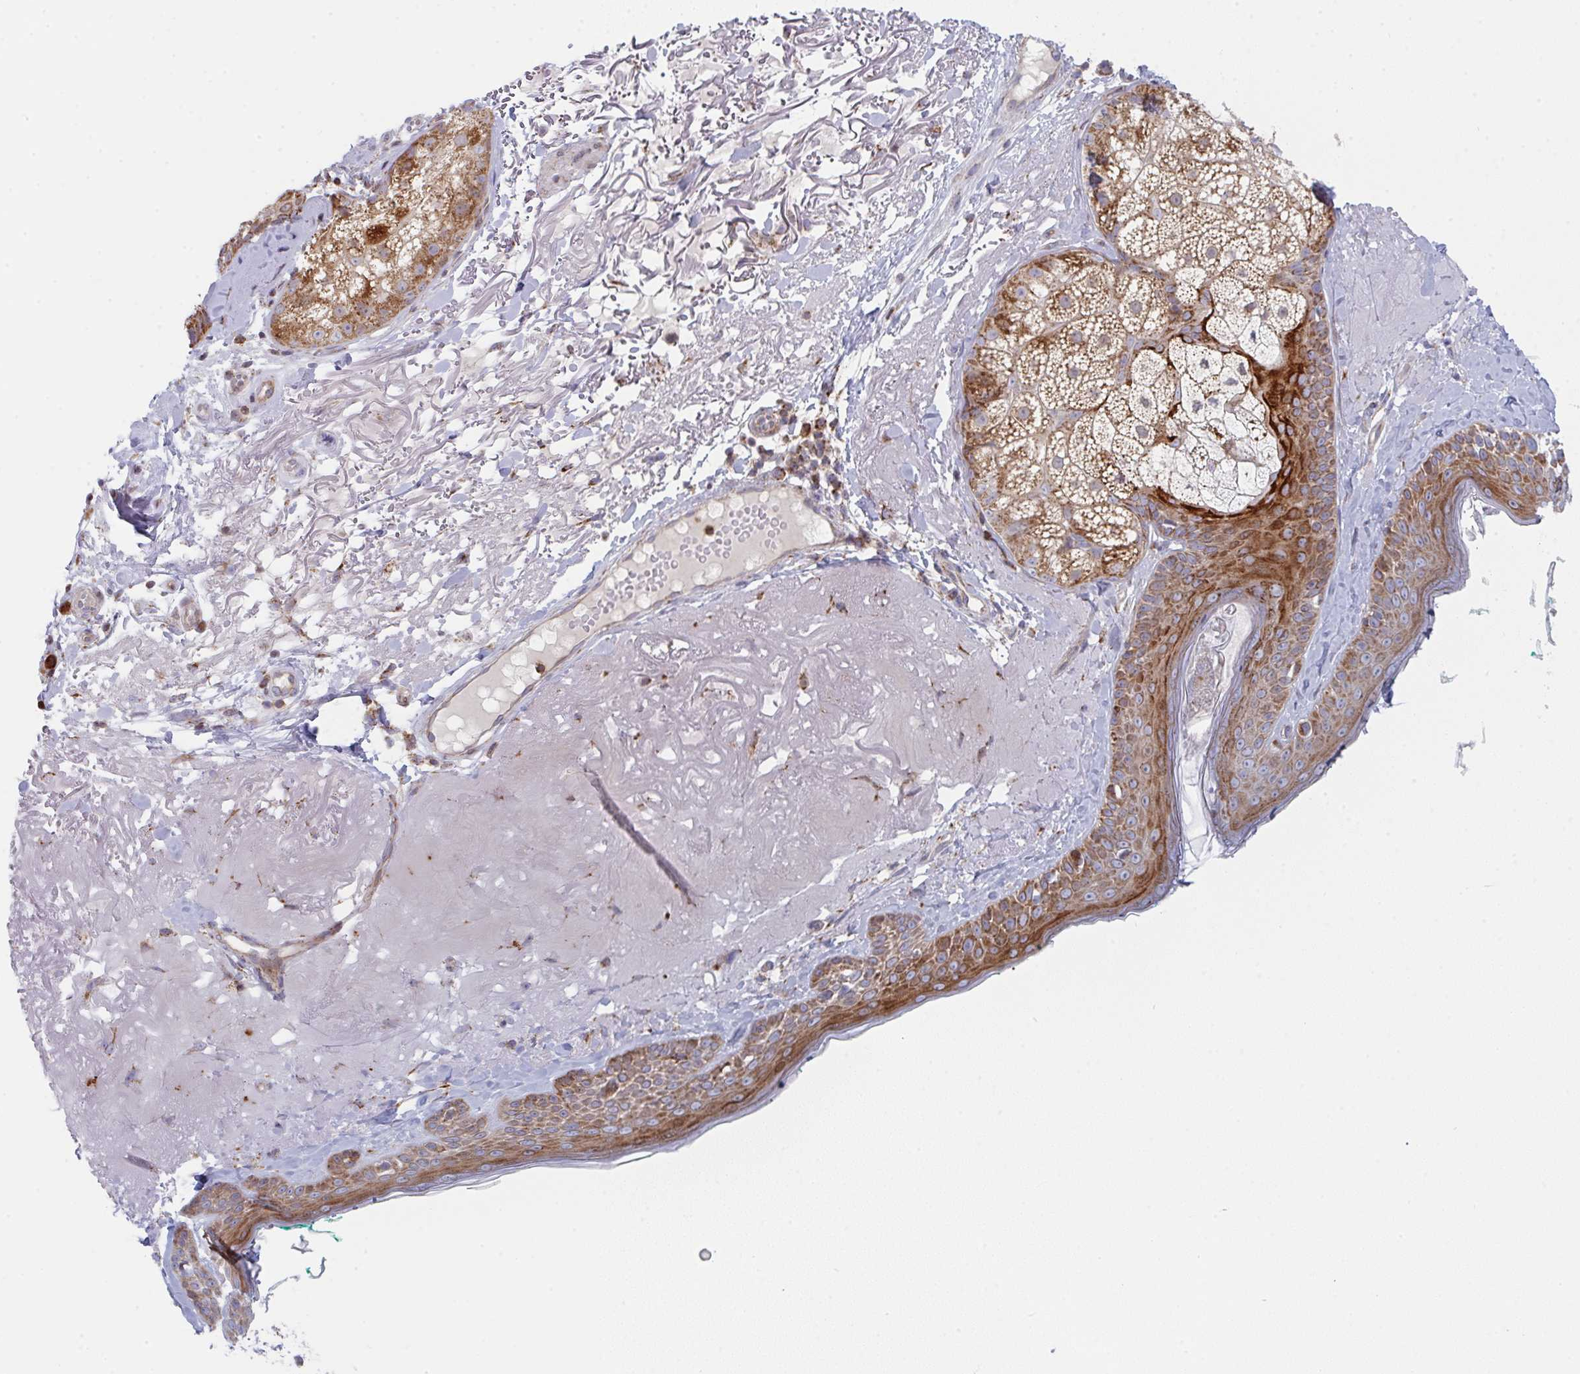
{"staining": {"intensity": "moderate", "quantity": "25%-75%", "location": "cytoplasmic/membranous"}, "tissue": "skin", "cell_type": "Fibroblasts", "image_type": "normal", "snomed": [{"axis": "morphology", "description": "Normal tissue, NOS"}, {"axis": "topography", "description": "Skin"}], "caption": "Fibroblasts show medium levels of moderate cytoplasmic/membranous expression in approximately 25%-75% of cells in unremarkable skin.", "gene": "PRKCH", "patient": {"sex": "male", "age": 73}}